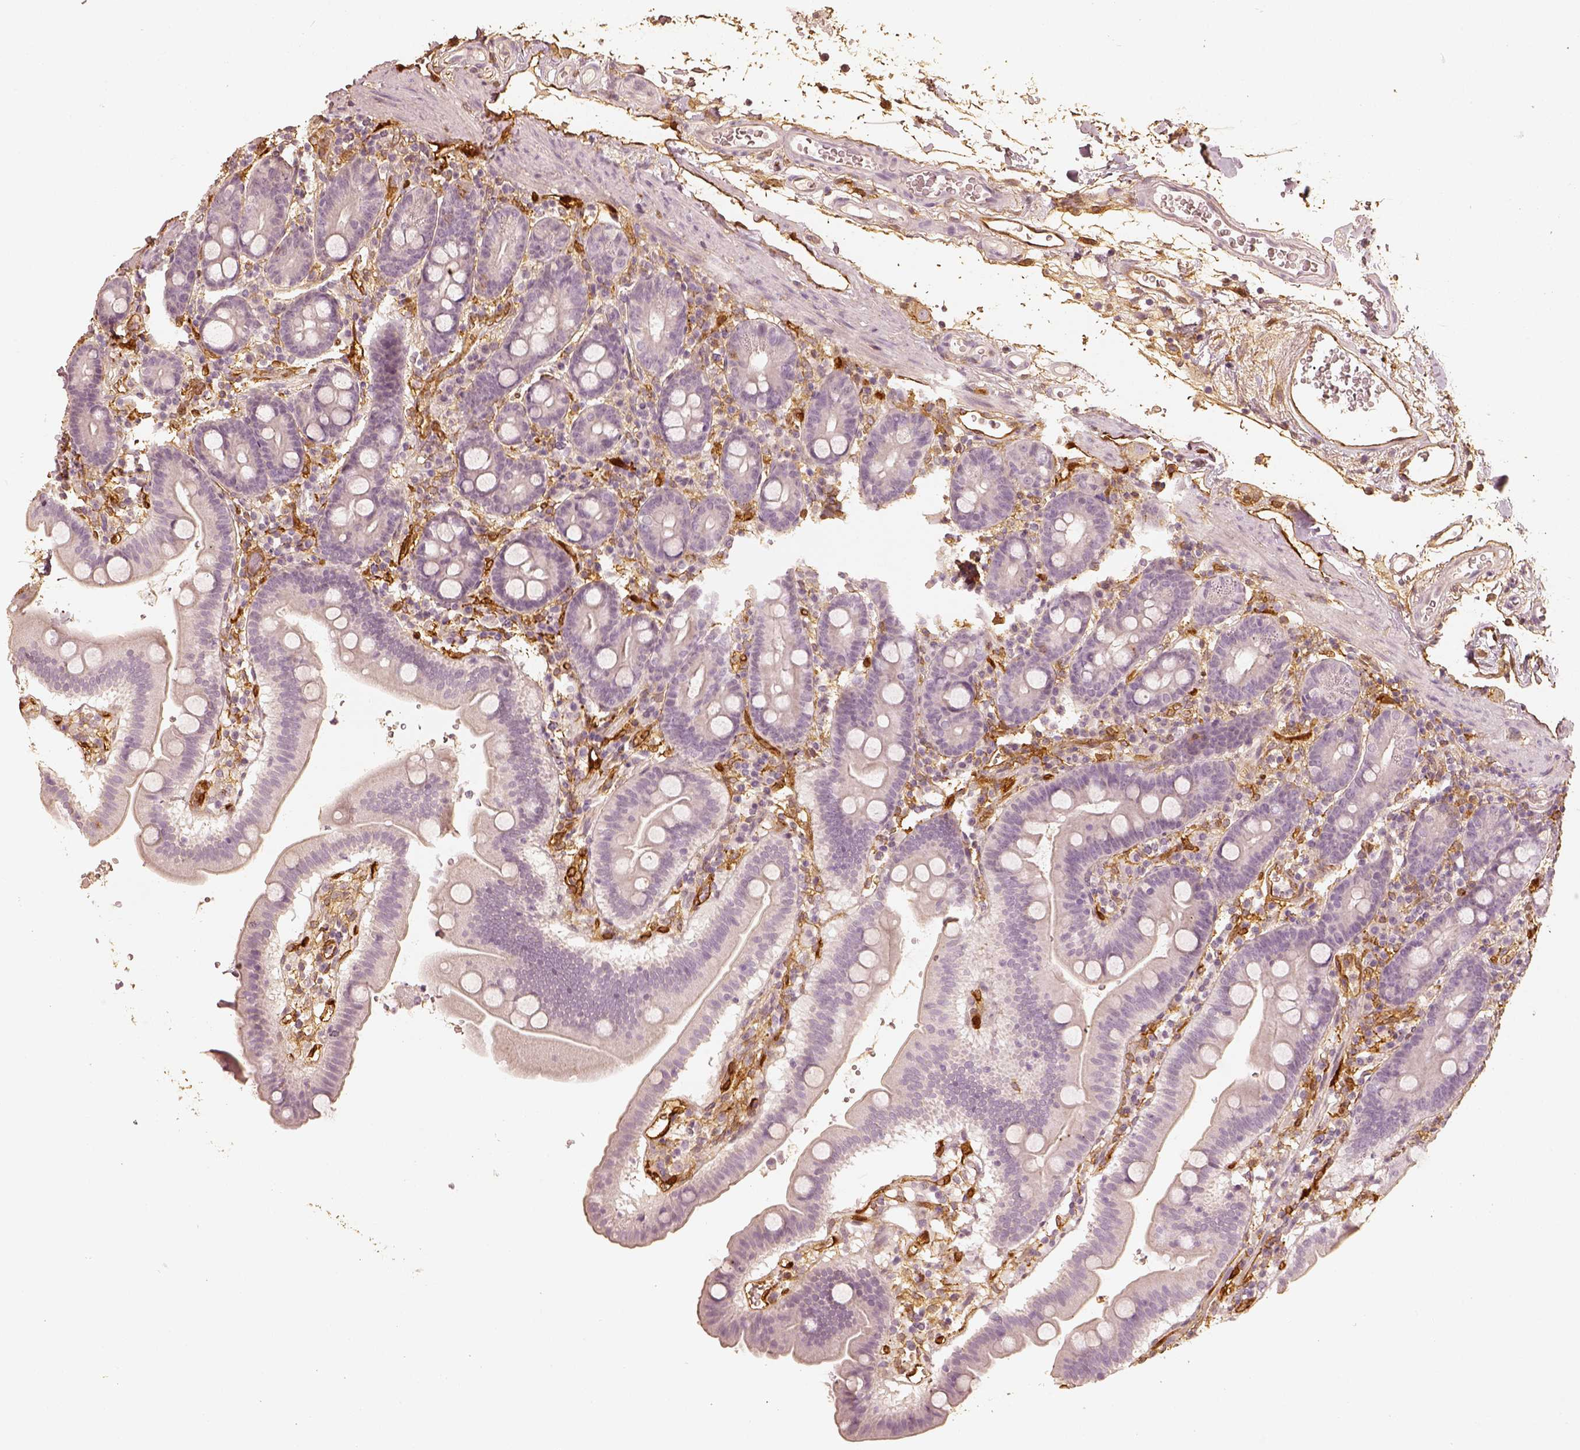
{"staining": {"intensity": "negative", "quantity": "none", "location": "none"}, "tissue": "duodenum", "cell_type": "Glandular cells", "image_type": "normal", "snomed": [{"axis": "morphology", "description": "Normal tissue, NOS"}, {"axis": "topography", "description": "Duodenum"}], "caption": "An image of duodenum stained for a protein demonstrates no brown staining in glandular cells. (DAB (3,3'-diaminobenzidine) immunohistochemistry visualized using brightfield microscopy, high magnification).", "gene": "FSCN1", "patient": {"sex": "male", "age": 59}}